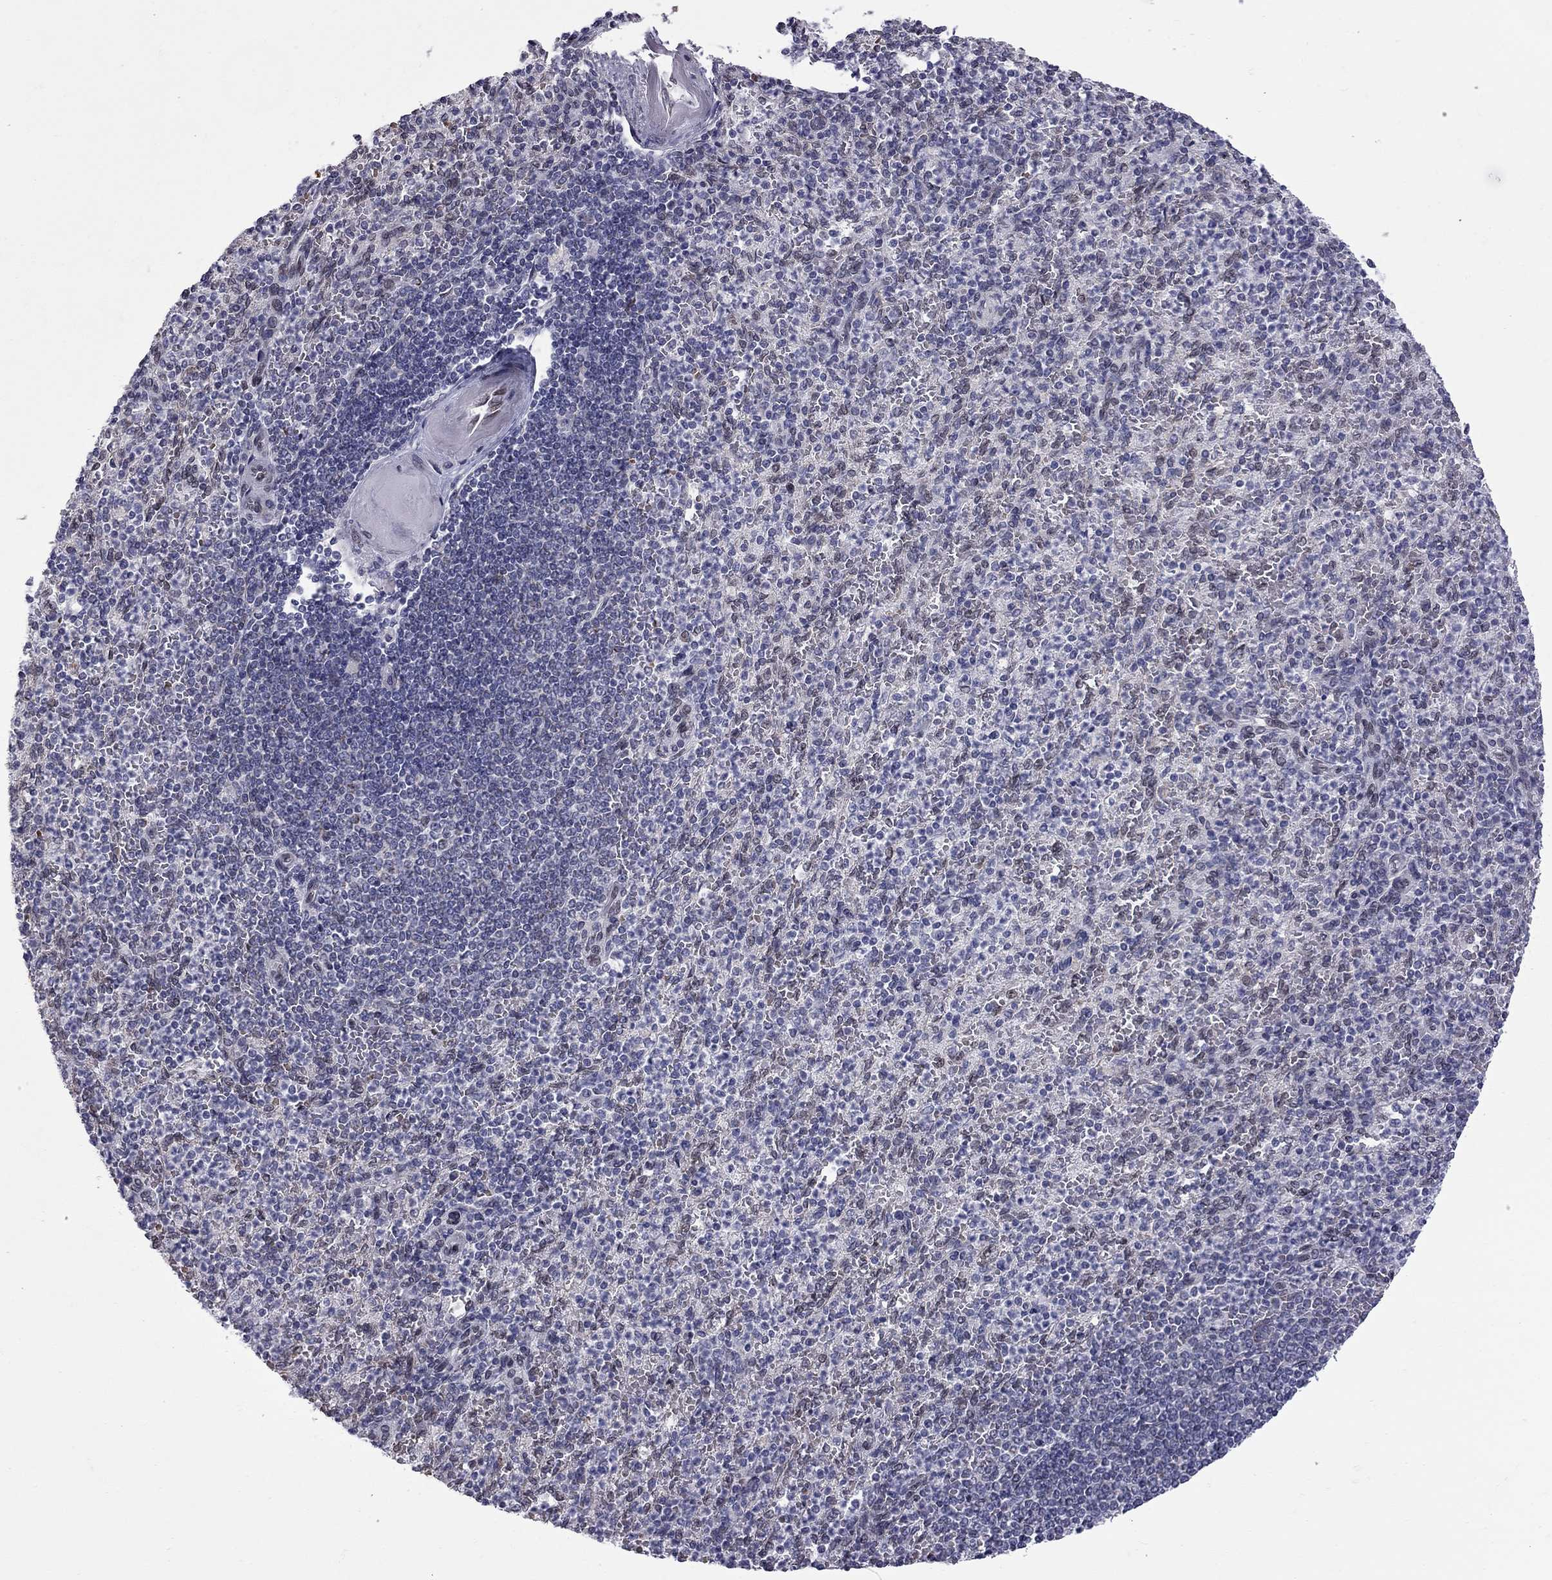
{"staining": {"intensity": "negative", "quantity": "none", "location": "none"}, "tissue": "spleen", "cell_type": "Cells in red pulp", "image_type": "normal", "snomed": [{"axis": "morphology", "description": "Normal tissue, NOS"}, {"axis": "topography", "description": "Spleen"}], "caption": "IHC micrograph of normal spleen: human spleen stained with DAB (3,3'-diaminobenzidine) exhibits no significant protein positivity in cells in red pulp. (Brightfield microscopy of DAB (3,3'-diaminobenzidine) immunohistochemistry (IHC) at high magnification).", "gene": "CLTCL1", "patient": {"sex": "female", "age": 74}}